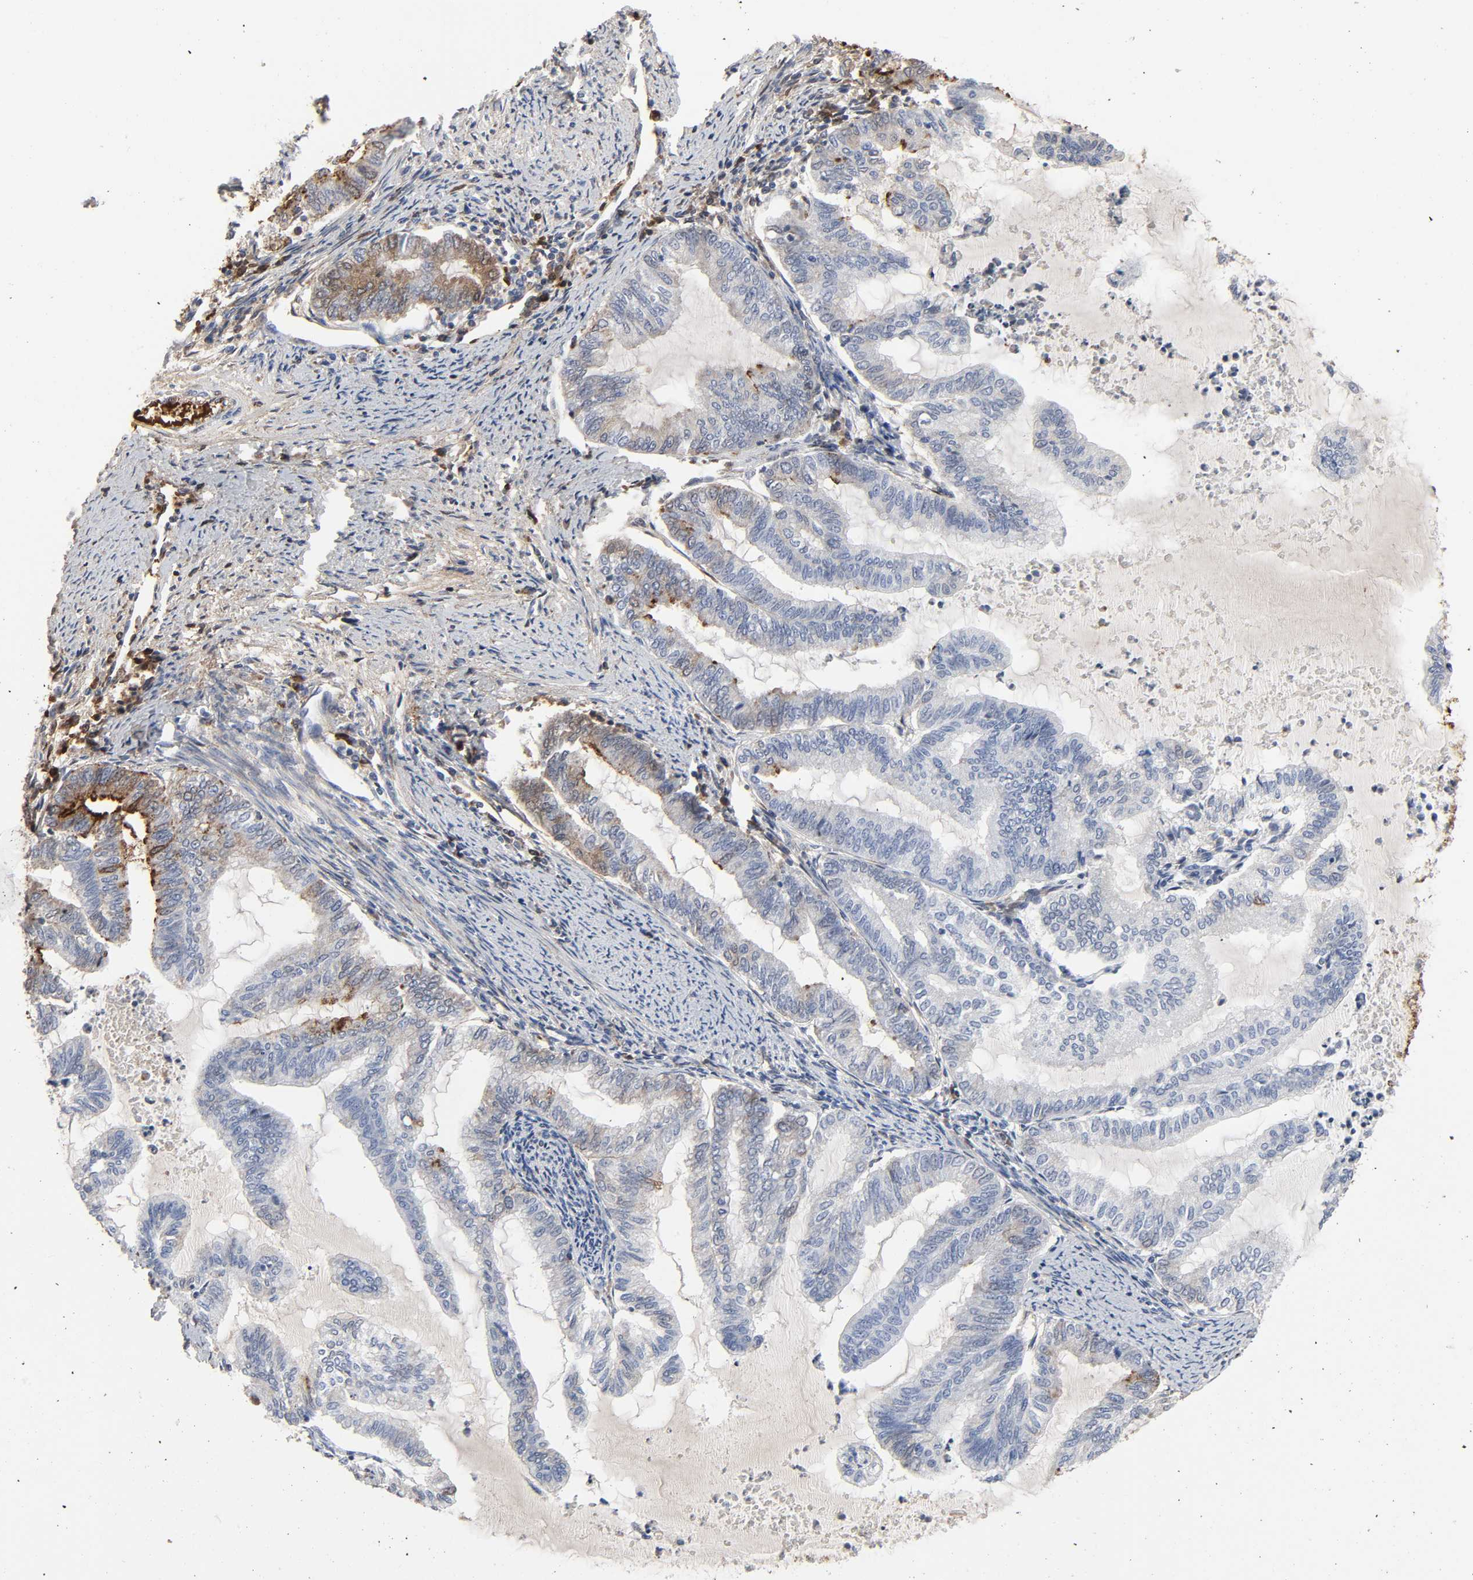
{"staining": {"intensity": "moderate", "quantity": "<25%", "location": "cytoplasmic/membranous"}, "tissue": "endometrial cancer", "cell_type": "Tumor cells", "image_type": "cancer", "snomed": [{"axis": "morphology", "description": "Adenocarcinoma, NOS"}, {"axis": "topography", "description": "Endometrium"}], "caption": "Protein expression analysis of human endometrial adenocarcinoma reveals moderate cytoplasmic/membranous positivity in about <25% of tumor cells.", "gene": "FBLN1", "patient": {"sex": "female", "age": 79}}